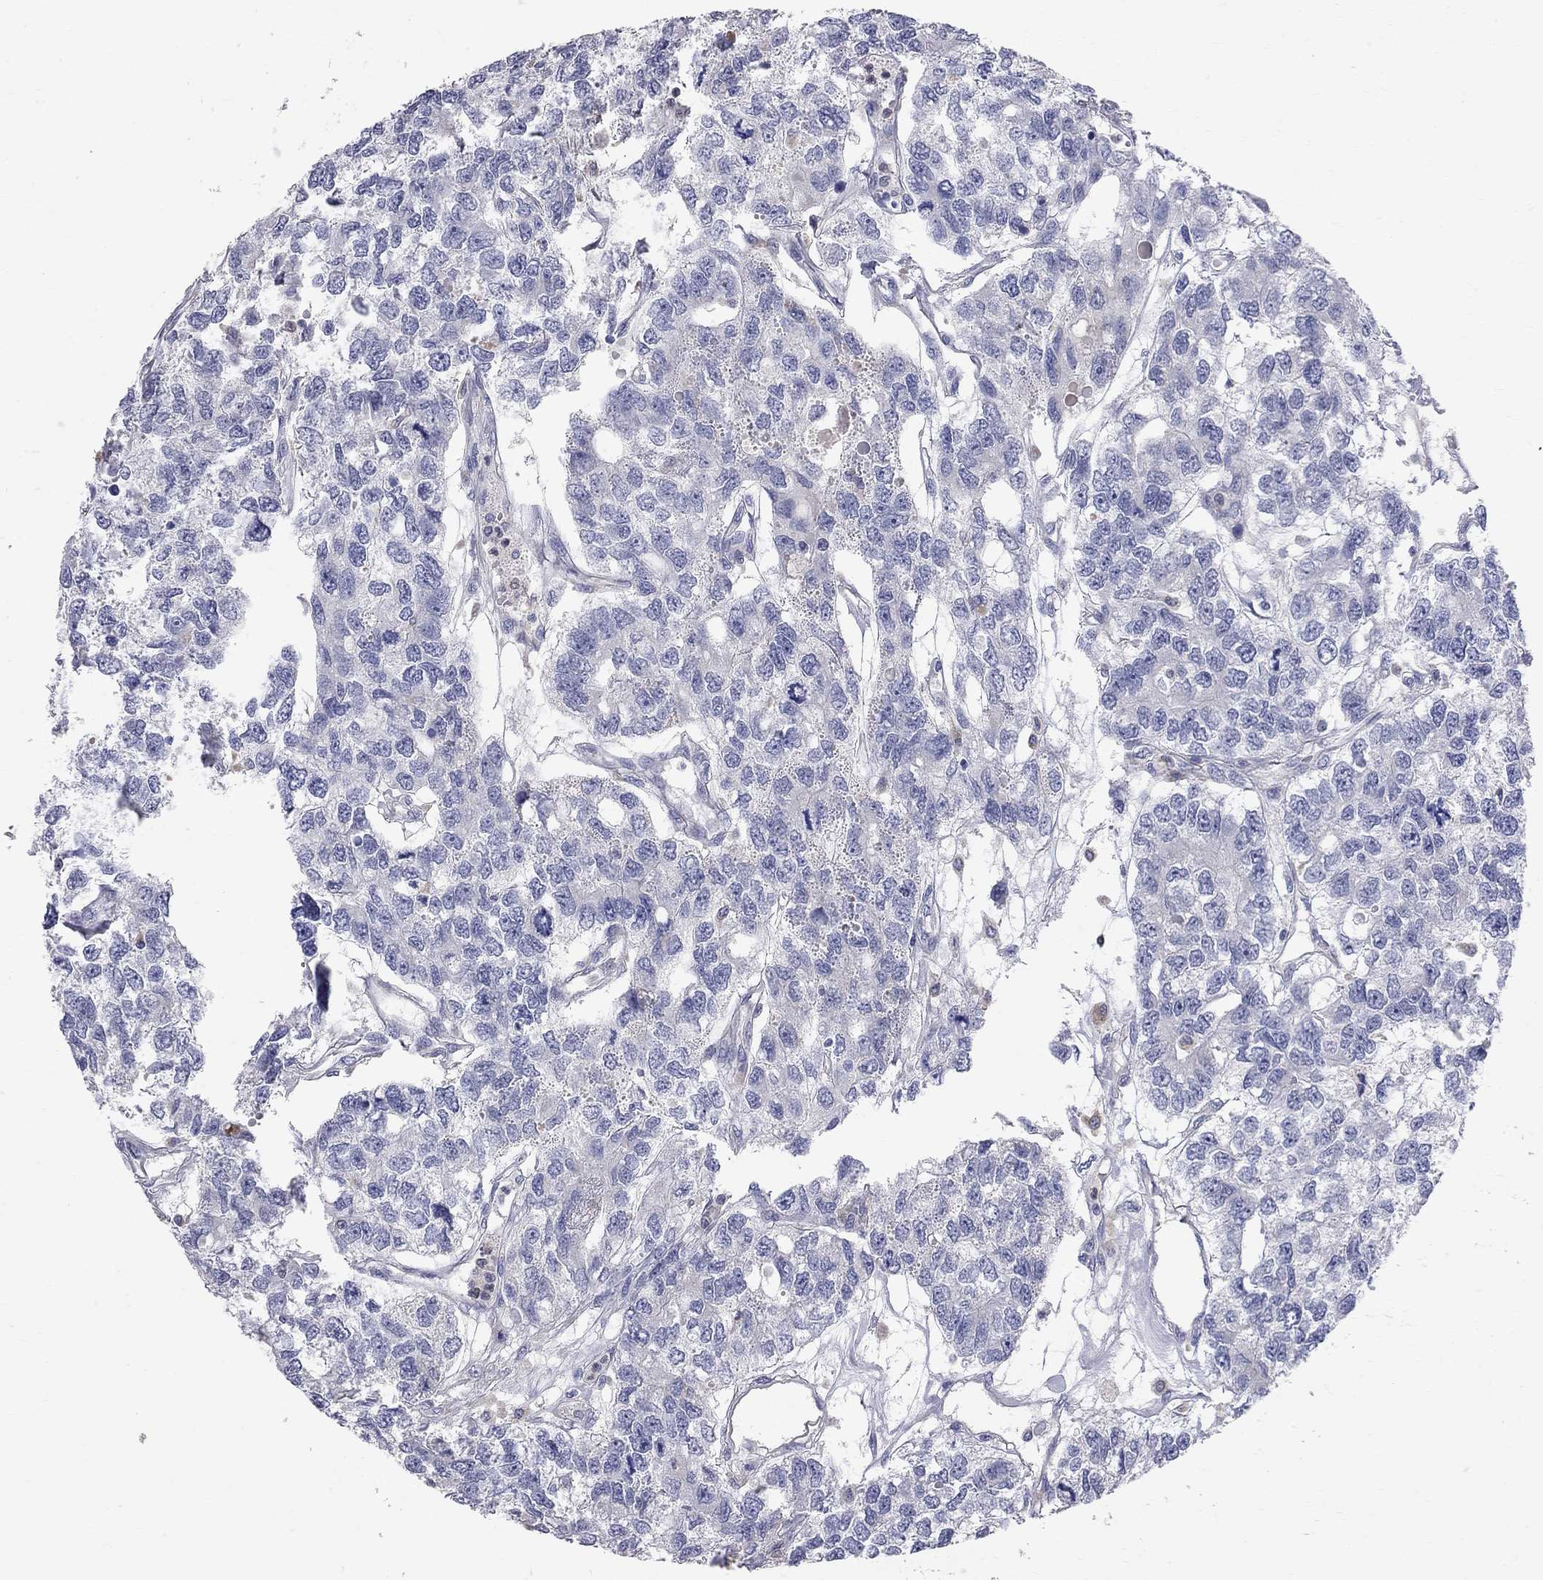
{"staining": {"intensity": "negative", "quantity": "none", "location": "none"}, "tissue": "testis cancer", "cell_type": "Tumor cells", "image_type": "cancer", "snomed": [{"axis": "morphology", "description": "Seminoma, NOS"}, {"axis": "topography", "description": "Testis"}], "caption": "DAB immunohistochemical staining of human seminoma (testis) demonstrates no significant staining in tumor cells.", "gene": "ACSL1", "patient": {"sex": "male", "age": 52}}